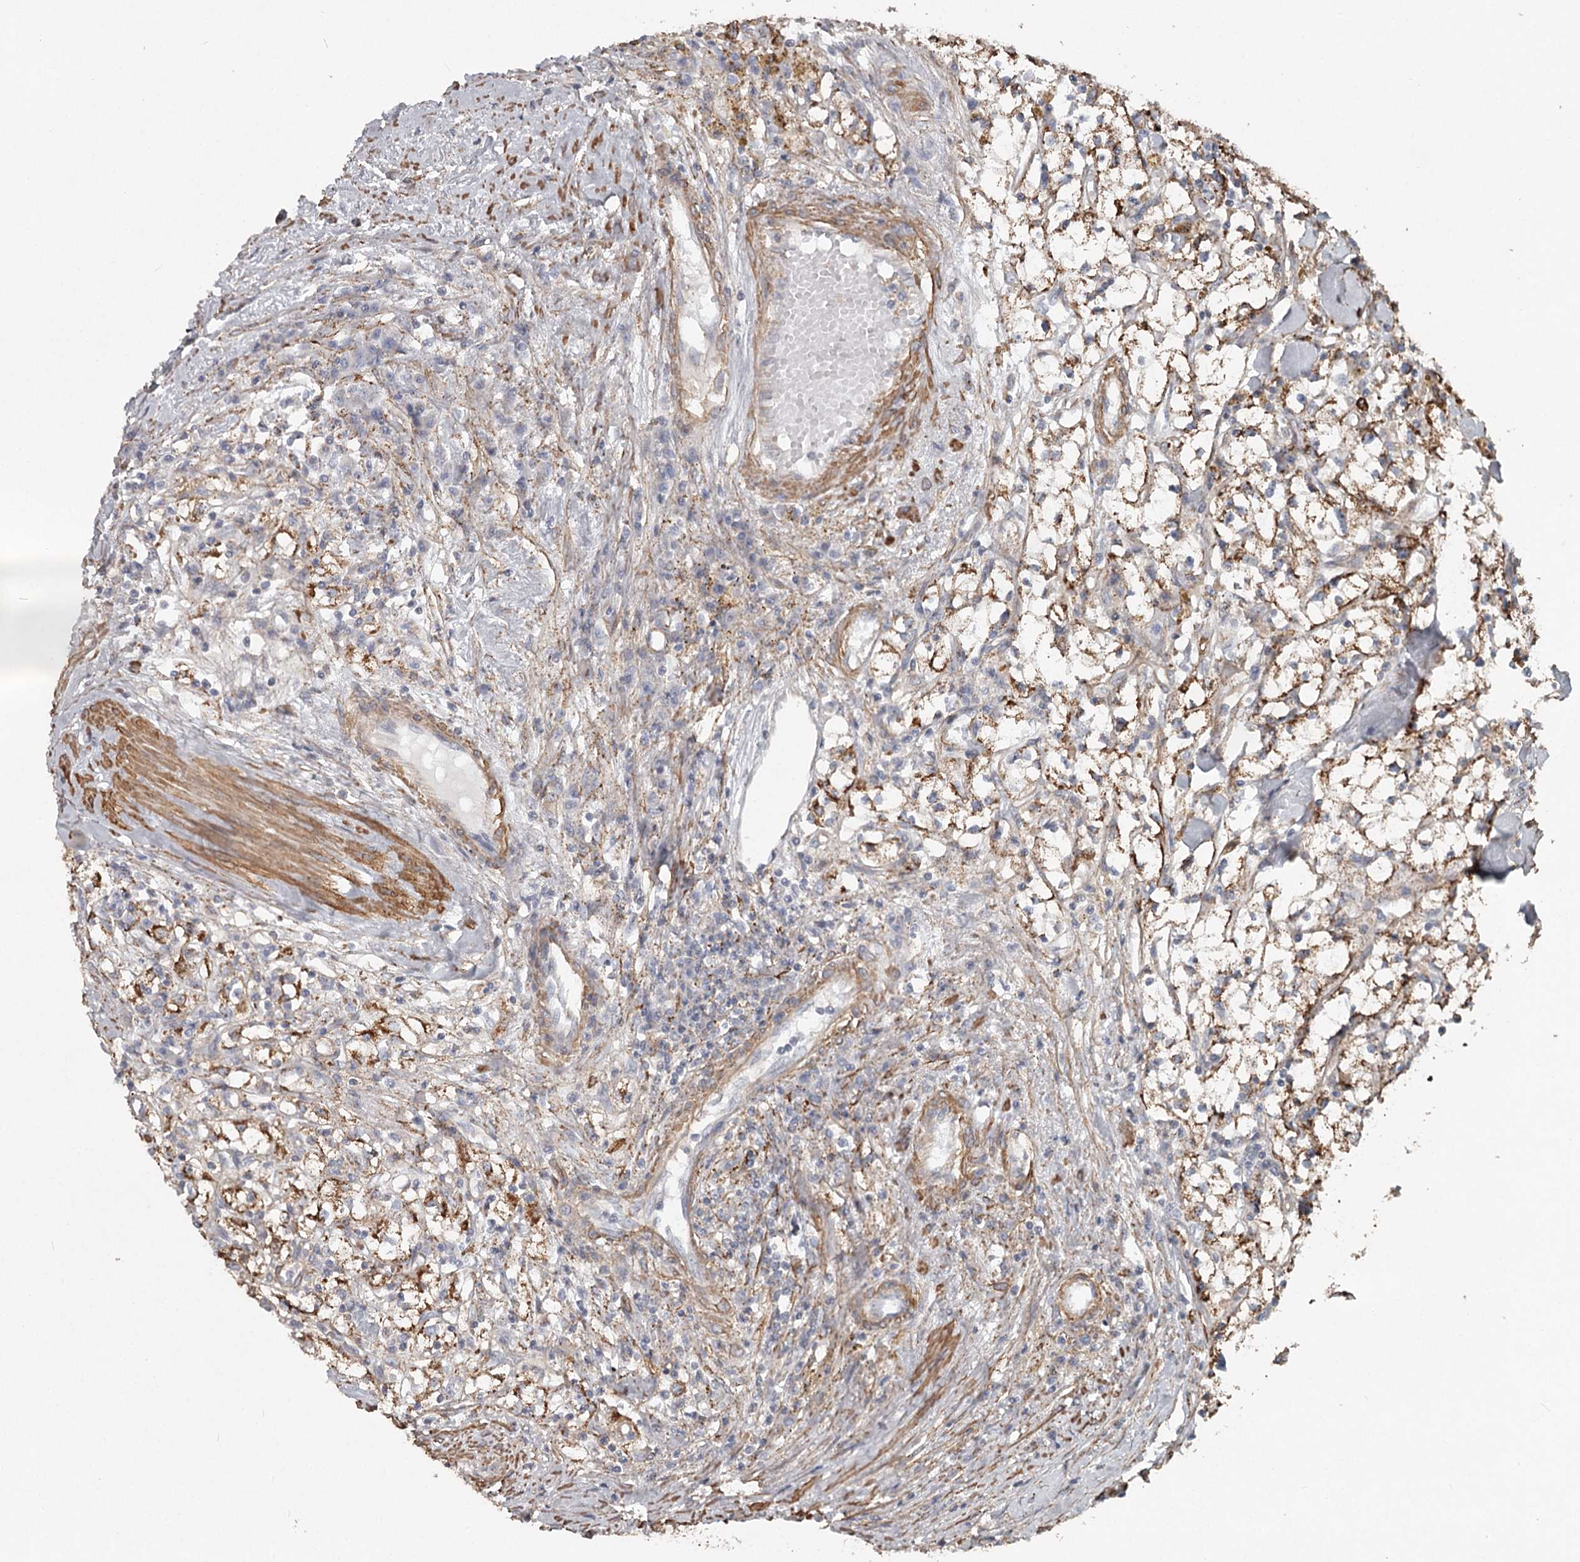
{"staining": {"intensity": "moderate", "quantity": "25%-75%", "location": "cytoplasmic/membranous"}, "tissue": "renal cancer", "cell_type": "Tumor cells", "image_type": "cancer", "snomed": [{"axis": "morphology", "description": "Adenocarcinoma, NOS"}, {"axis": "topography", "description": "Kidney"}], "caption": "Immunohistochemical staining of renal adenocarcinoma displays moderate cytoplasmic/membranous protein expression in approximately 25%-75% of tumor cells.", "gene": "DHRS9", "patient": {"sex": "male", "age": 56}}